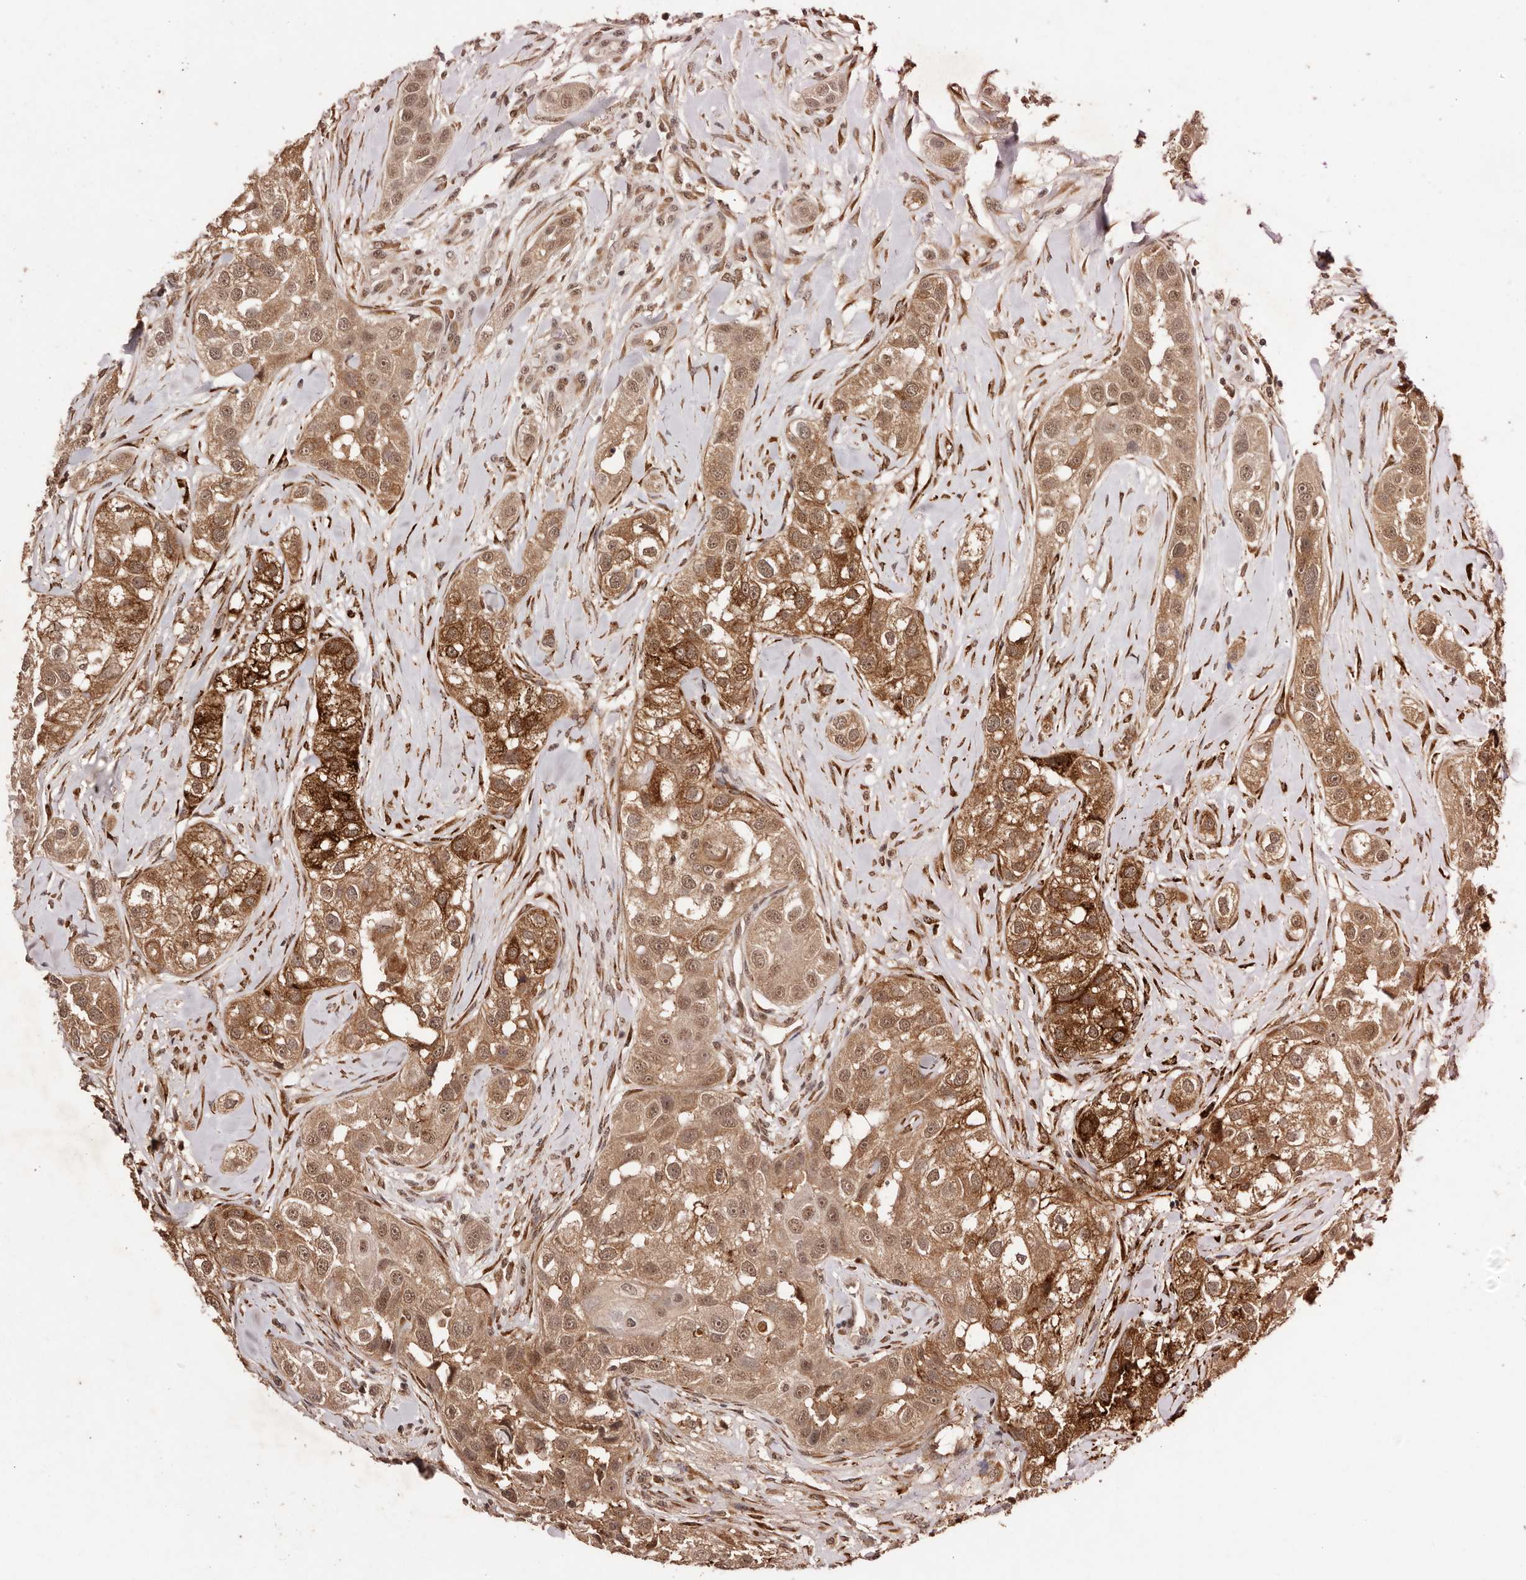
{"staining": {"intensity": "moderate", "quantity": ">75%", "location": "cytoplasmic/membranous,nuclear"}, "tissue": "head and neck cancer", "cell_type": "Tumor cells", "image_type": "cancer", "snomed": [{"axis": "morphology", "description": "Normal tissue, NOS"}, {"axis": "morphology", "description": "Squamous cell carcinoma, NOS"}, {"axis": "topography", "description": "Skeletal muscle"}, {"axis": "topography", "description": "Head-Neck"}], "caption": "This image demonstrates head and neck squamous cell carcinoma stained with IHC to label a protein in brown. The cytoplasmic/membranous and nuclear of tumor cells show moderate positivity for the protein. Nuclei are counter-stained blue.", "gene": "BICRAL", "patient": {"sex": "male", "age": 51}}